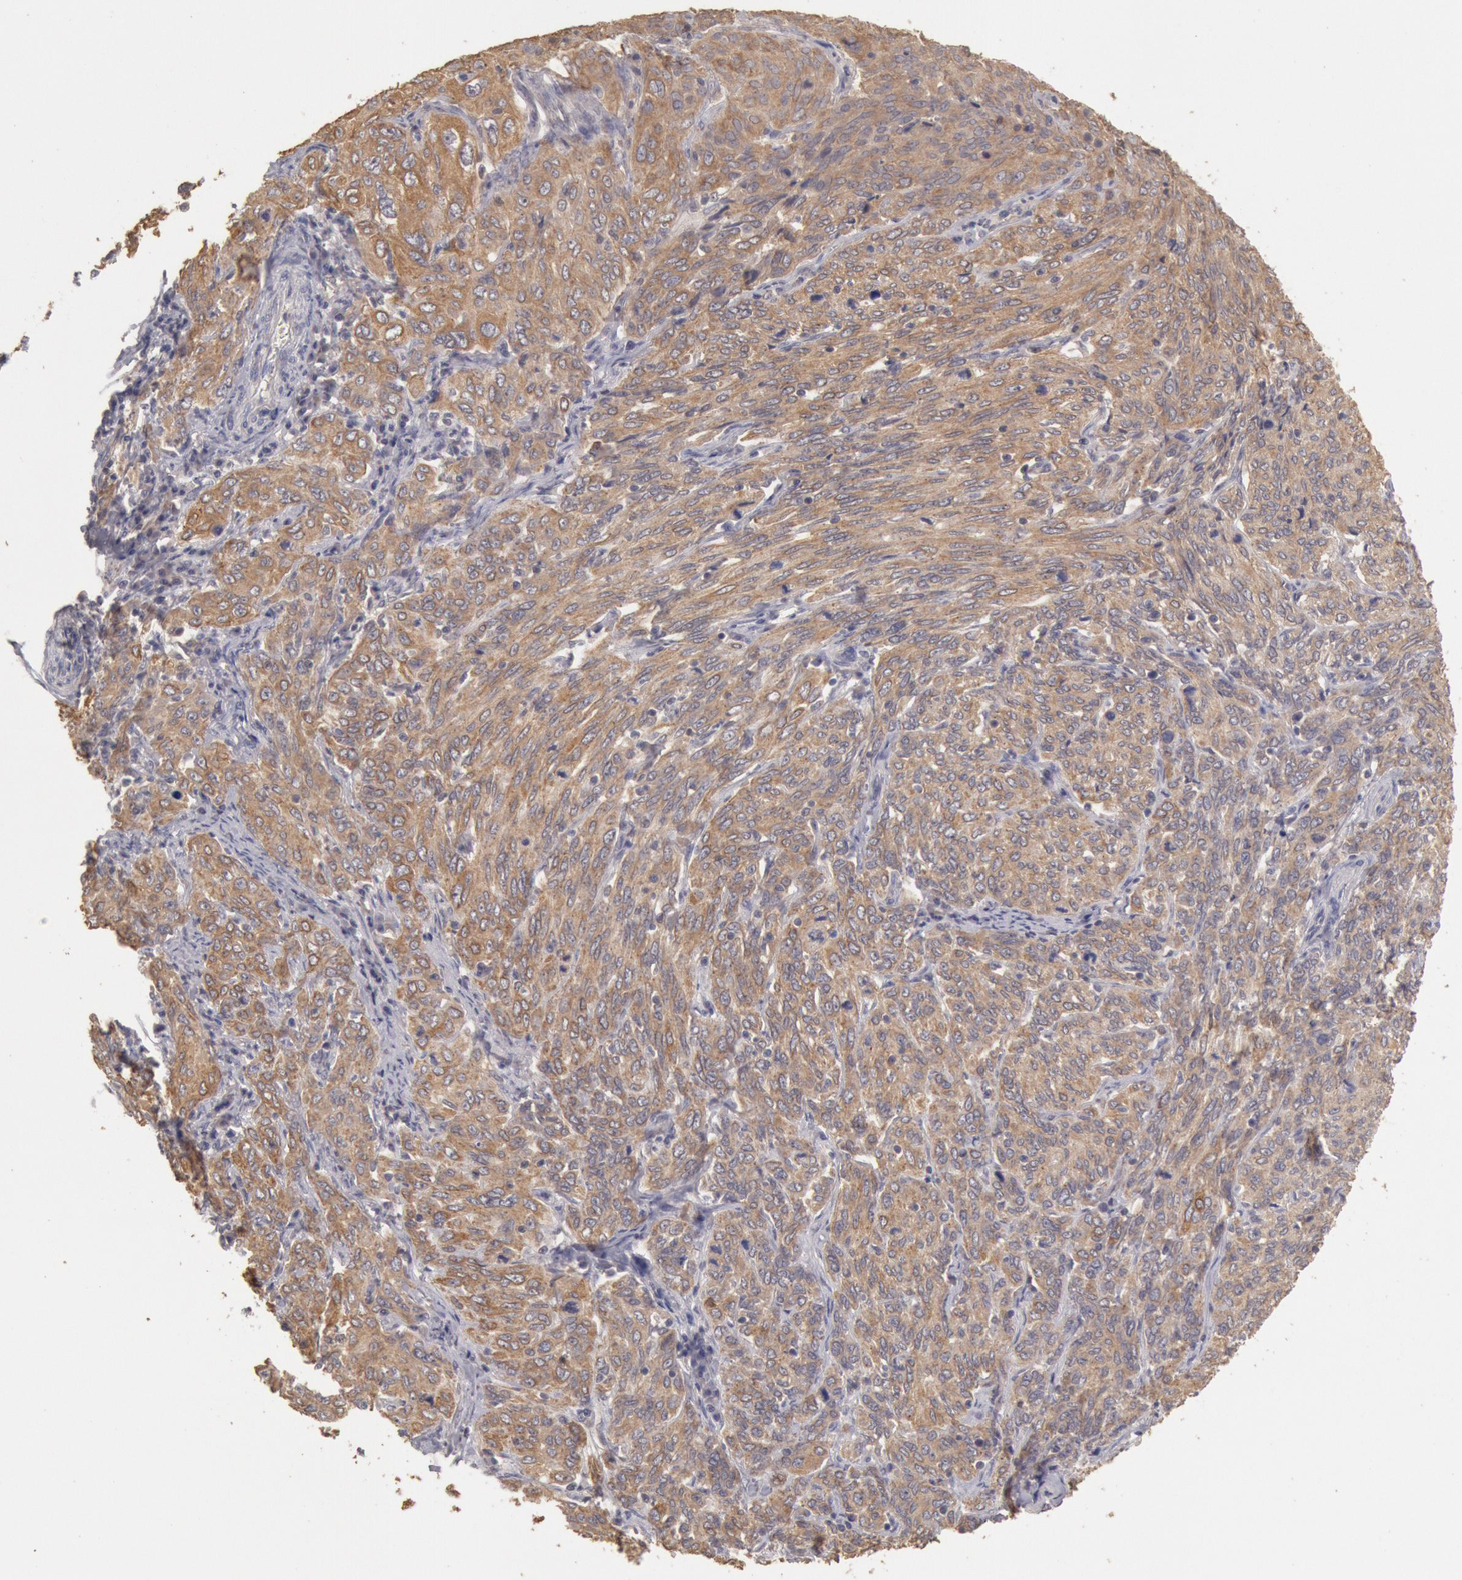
{"staining": {"intensity": "moderate", "quantity": ">75%", "location": "cytoplasmic/membranous"}, "tissue": "cervical cancer", "cell_type": "Tumor cells", "image_type": "cancer", "snomed": [{"axis": "morphology", "description": "Squamous cell carcinoma, NOS"}, {"axis": "topography", "description": "Cervix"}], "caption": "DAB immunohistochemical staining of cervical cancer displays moderate cytoplasmic/membranous protein staining in about >75% of tumor cells.", "gene": "ZFP36L1", "patient": {"sex": "female", "age": 38}}